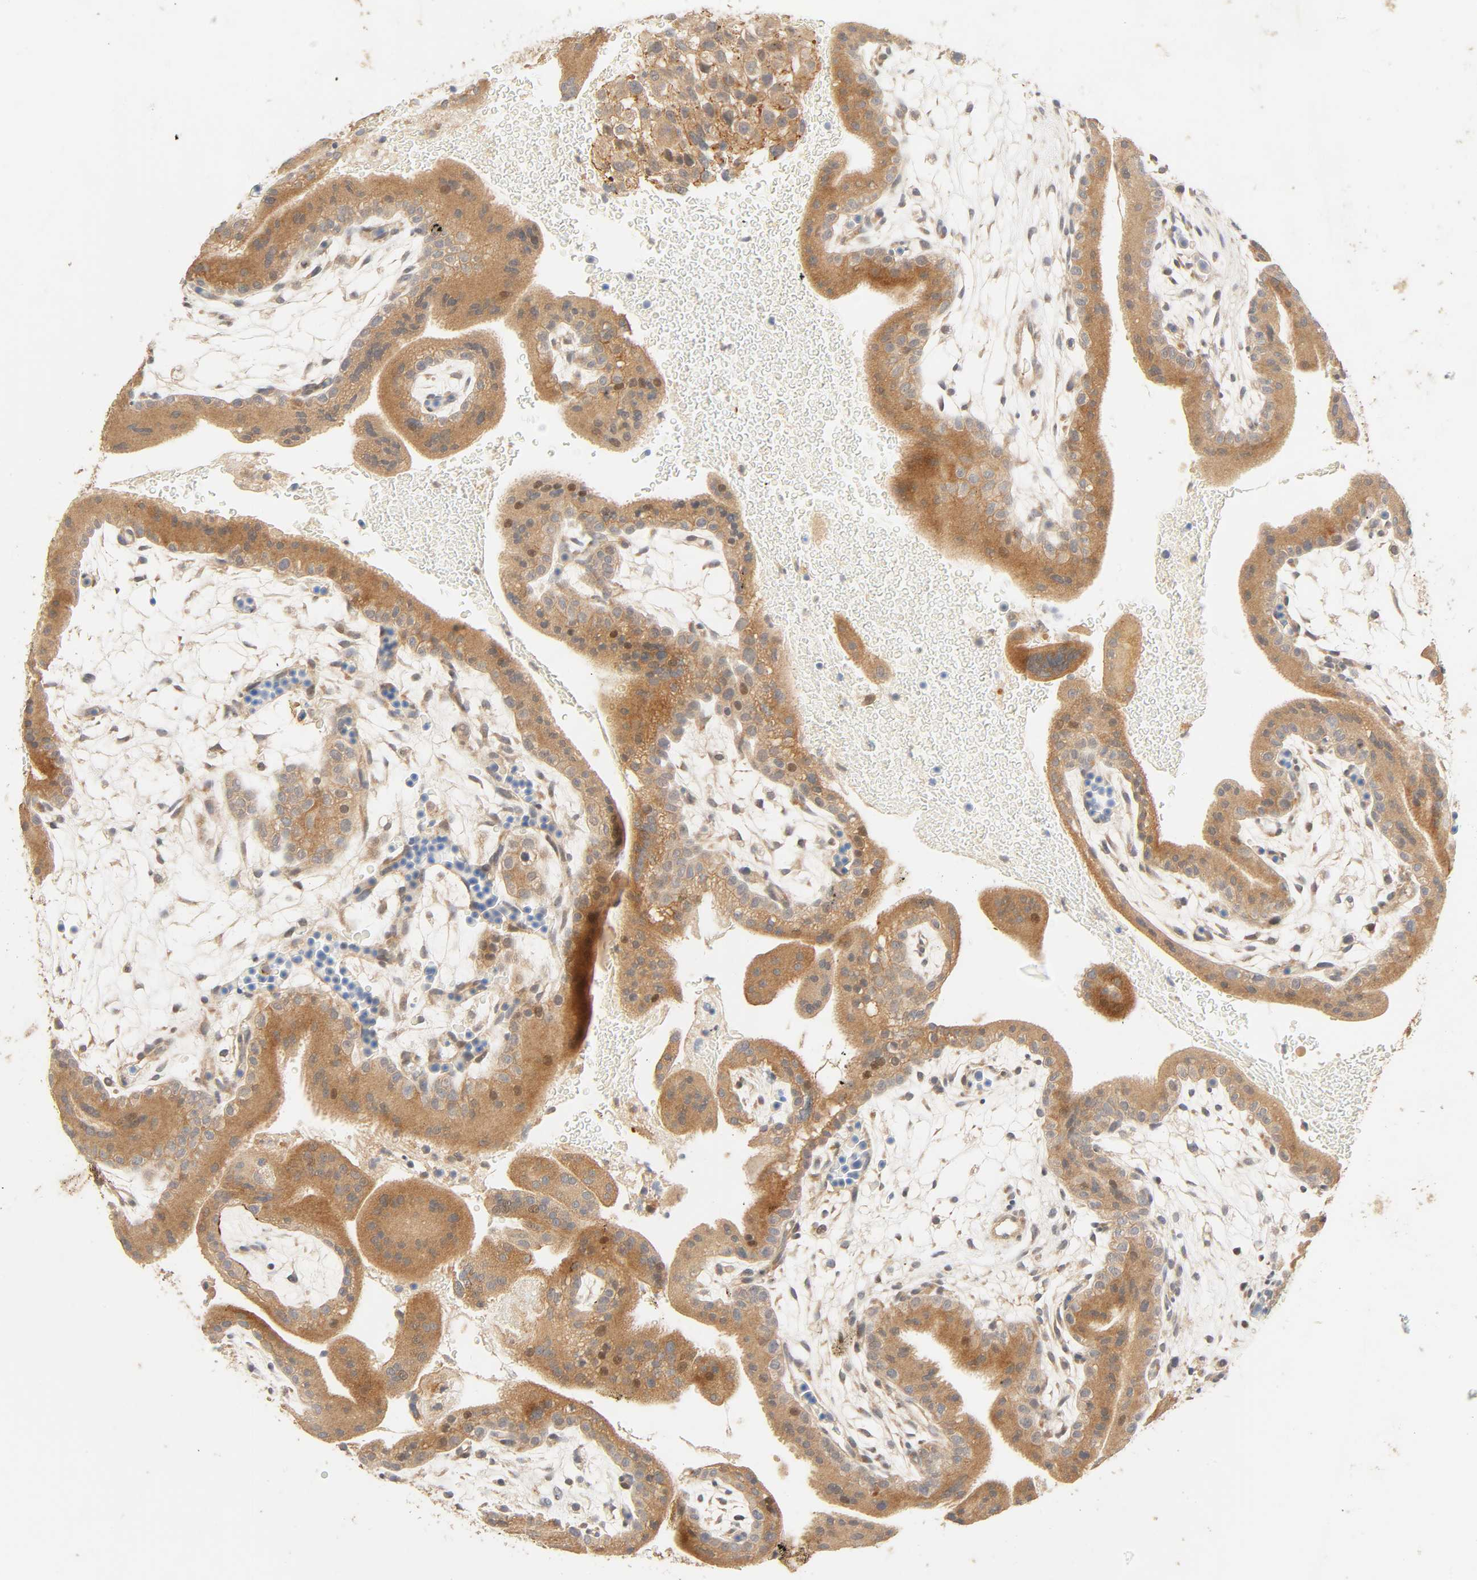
{"staining": {"intensity": "moderate", "quantity": ">75%", "location": "cytoplasmic/membranous"}, "tissue": "placenta", "cell_type": "Trophoblastic cells", "image_type": "normal", "snomed": [{"axis": "morphology", "description": "Normal tissue, NOS"}, {"axis": "topography", "description": "Placenta"}], "caption": "Immunohistochemistry staining of normal placenta, which reveals medium levels of moderate cytoplasmic/membranous expression in approximately >75% of trophoblastic cells indicating moderate cytoplasmic/membranous protein staining. The staining was performed using DAB (brown) for protein detection and nuclei were counterstained in hematoxylin (blue).", "gene": "CACNA1G", "patient": {"sex": "female", "age": 19}}